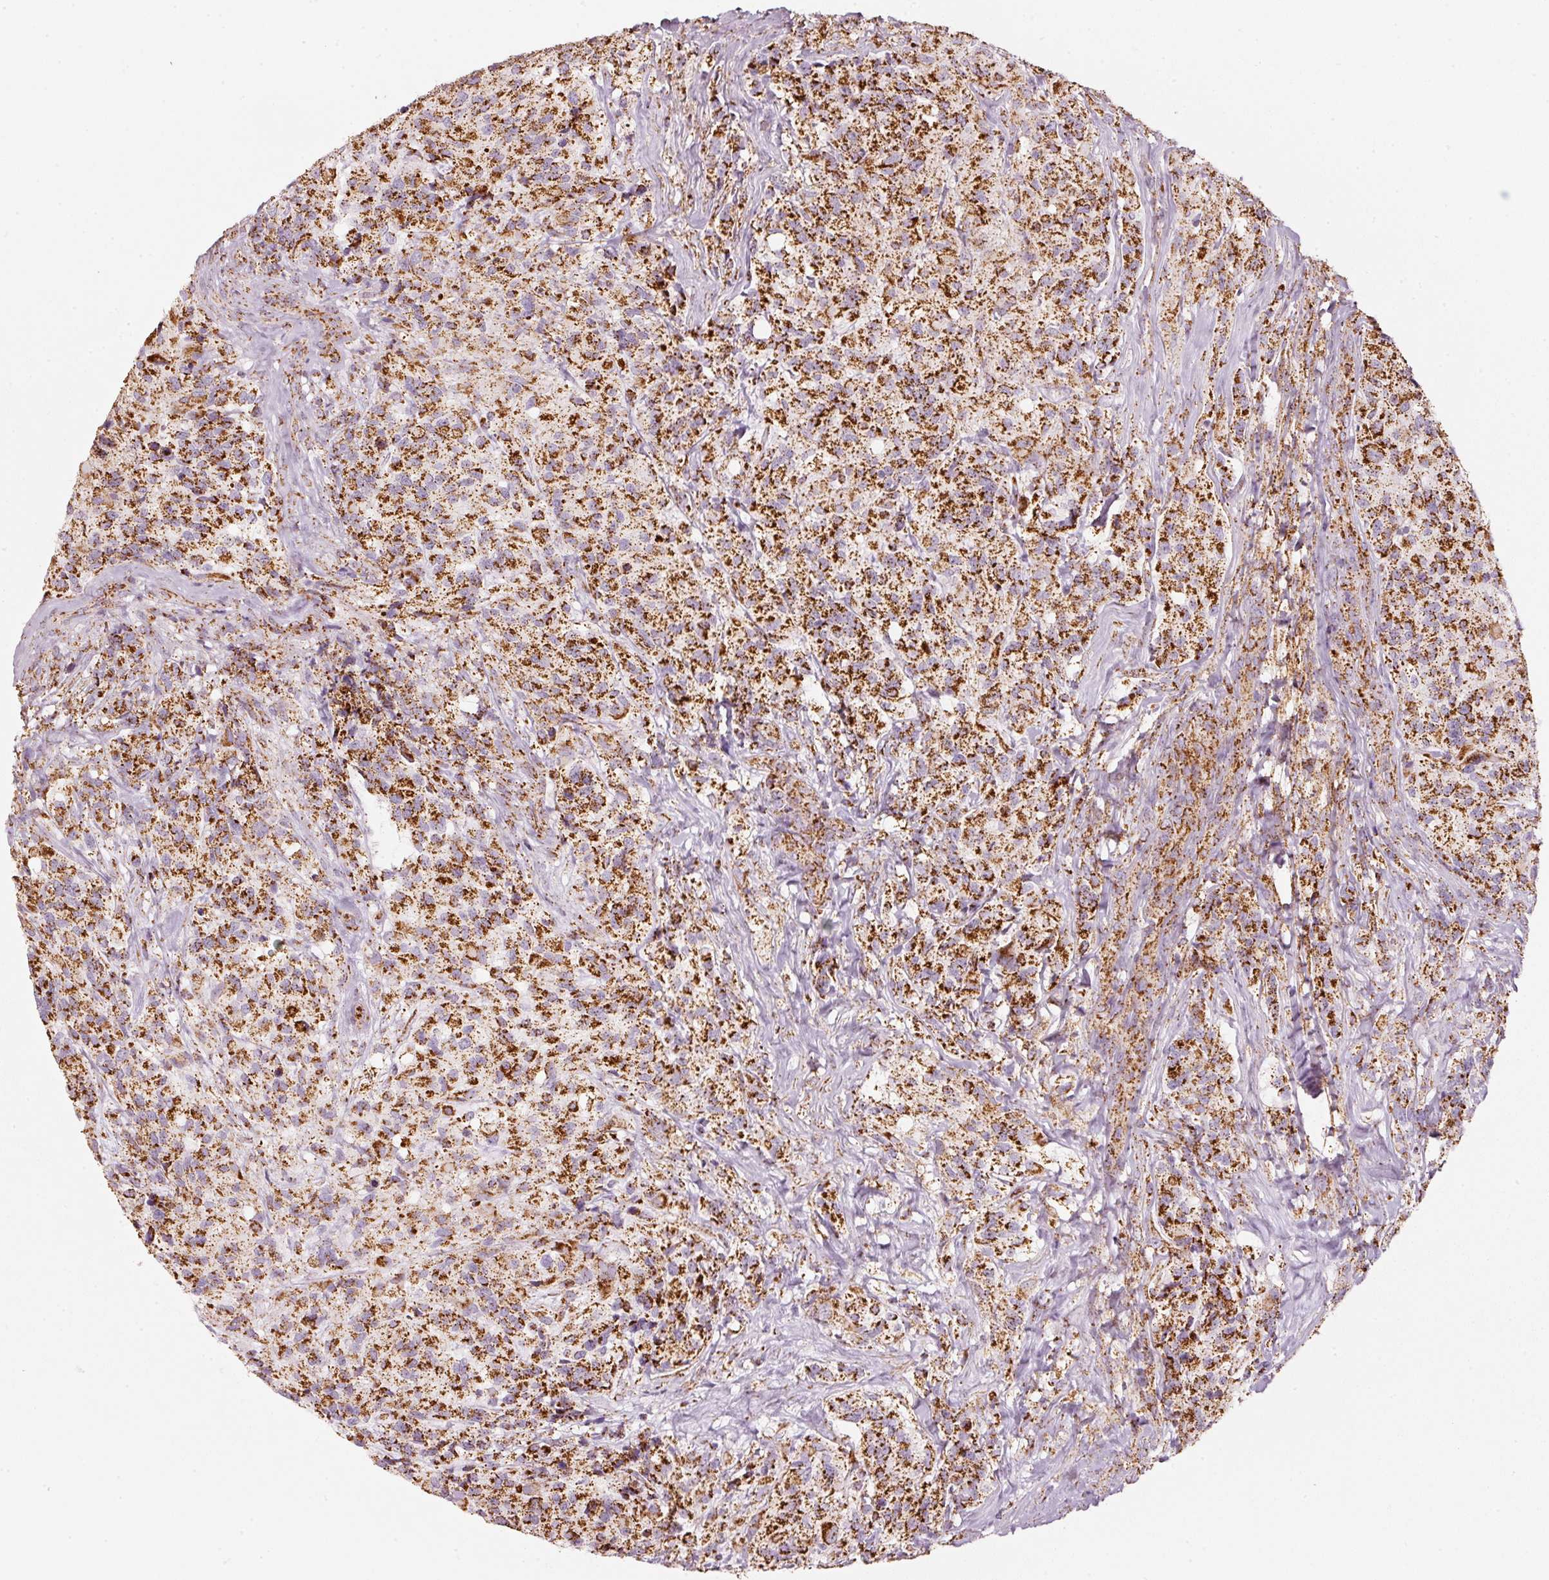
{"staining": {"intensity": "moderate", "quantity": ">75%", "location": "cytoplasmic/membranous"}, "tissue": "glioma", "cell_type": "Tumor cells", "image_type": "cancer", "snomed": [{"axis": "morphology", "description": "Glioma, malignant, High grade"}, {"axis": "topography", "description": "Brain"}], "caption": "This image reveals IHC staining of glioma, with medium moderate cytoplasmic/membranous expression in approximately >75% of tumor cells.", "gene": "UQCRC1", "patient": {"sex": "female", "age": 67}}